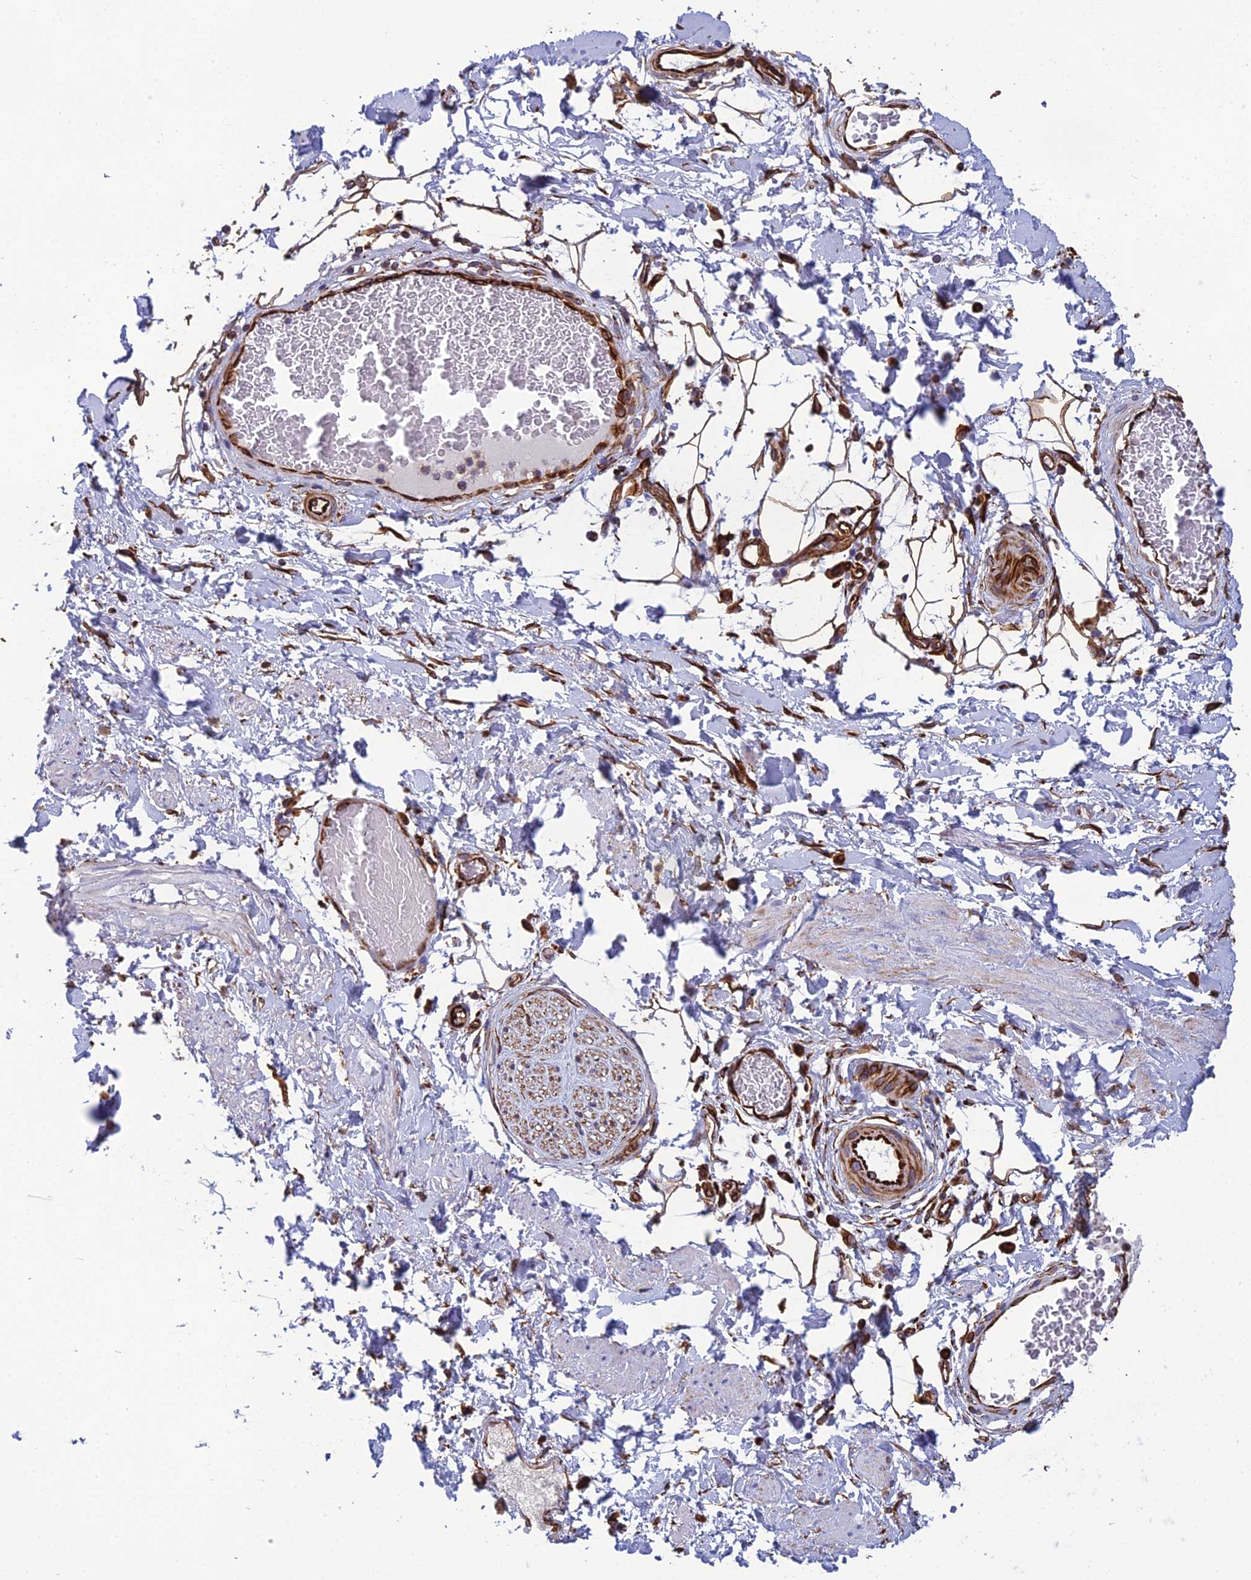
{"staining": {"intensity": "moderate", "quantity": ">75%", "location": "cytoplasmic/membranous"}, "tissue": "adipose tissue", "cell_type": "Adipocytes", "image_type": "normal", "snomed": [{"axis": "morphology", "description": "Normal tissue, NOS"}, {"axis": "morphology", "description": "Adenocarcinoma, NOS"}, {"axis": "topography", "description": "Rectum"}, {"axis": "topography", "description": "Vagina"}, {"axis": "topography", "description": "Peripheral nerve tissue"}], "caption": "The image exhibits staining of benign adipose tissue, revealing moderate cytoplasmic/membranous protein positivity (brown color) within adipocytes.", "gene": "FBXL20", "patient": {"sex": "female", "age": 71}}